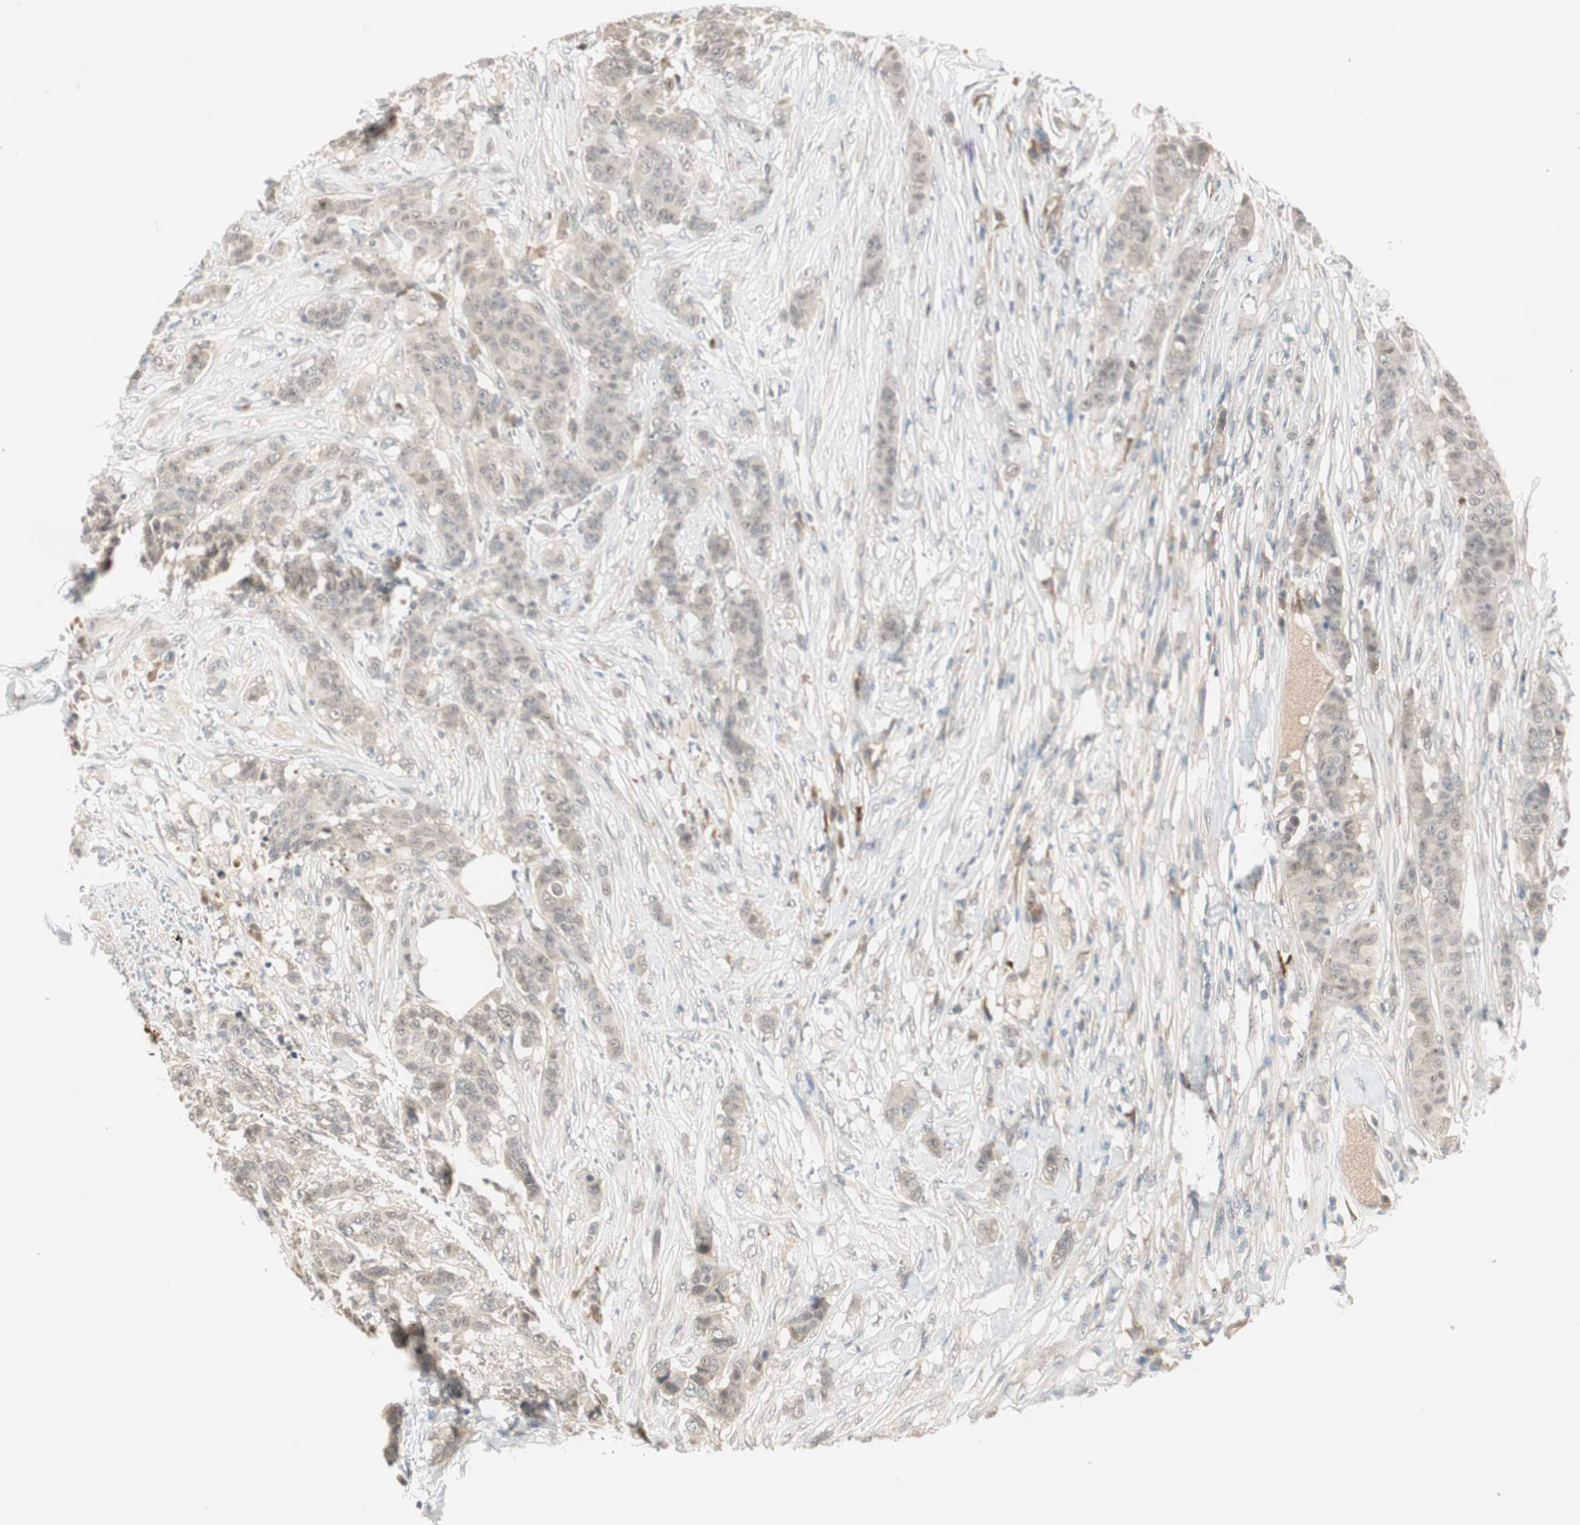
{"staining": {"intensity": "negative", "quantity": "none", "location": "none"}, "tissue": "breast cancer", "cell_type": "Tumor cells", "image_type": "cancer", "snomed": [{"axis": "morphology", "description": "Duct carcinoma"}, {"axis": "topography", "description": "Breast"}], "caption": "There is no significant expression in tumor cells of breast cancer.", "gene": "RNGTT", "patient": {"sex": "female", "age": 40}}